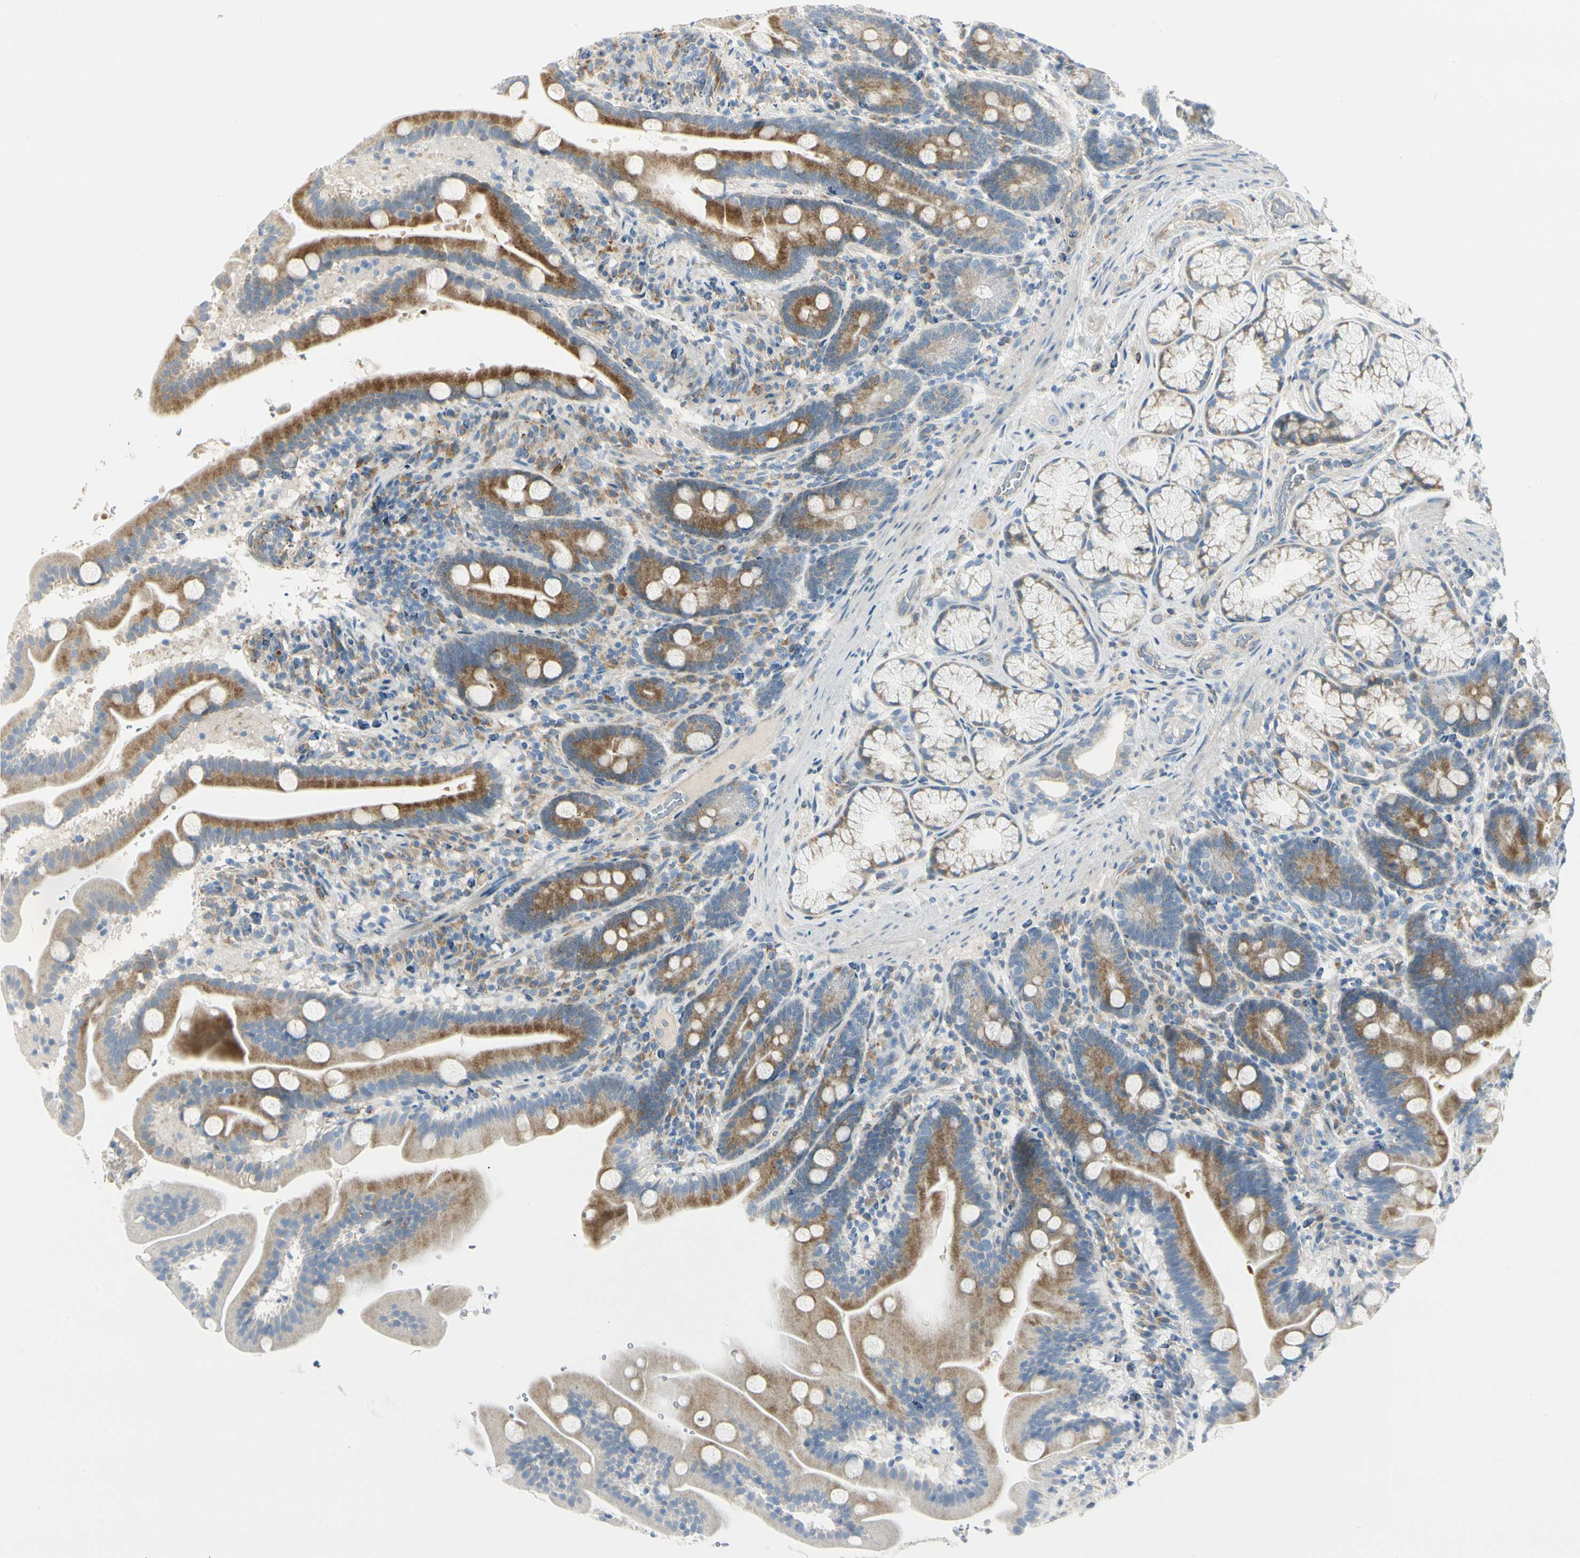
{"staining": {"intensity": "moderate", "quantity": "25%-75%", "location": "cytoplasmic/membranous"}, "tissue": "duodenum", "cell_type": "Glandular cells", "image_type": "normal", "snomed": [{"axis": "morphology", "description": "Normal tissue, NOS"}, {"axis": "topography", "description": "Duodenum"}], "caption": "This image demonstrates immunohistochemistry (IHC) staining of normal human duodenum, with medium moderate cytoplasmic/membranous staining in about 25%-75% of glandular cells.", "gene": "TNFSF11", "patient": {"sex": "male", "age": 54}}